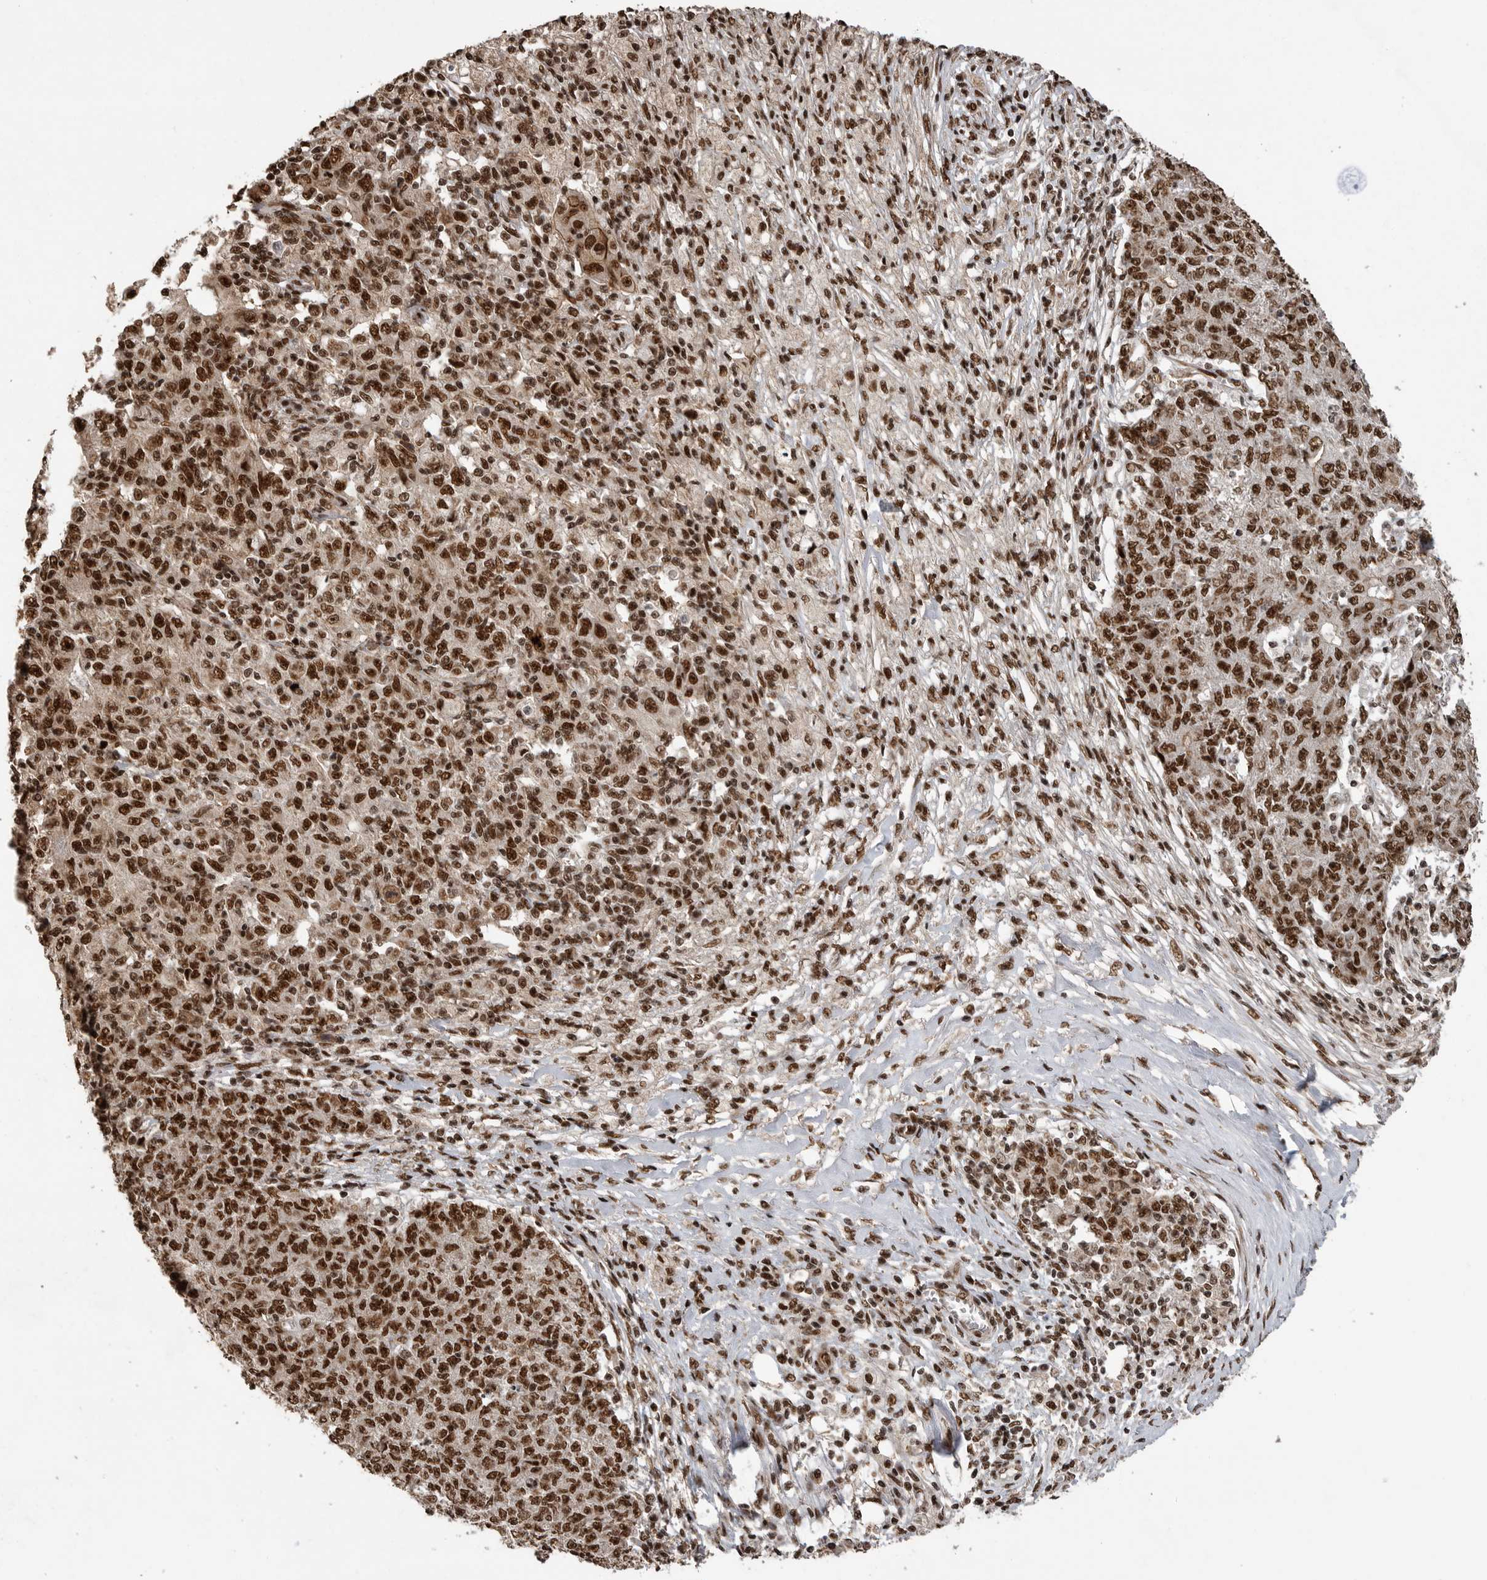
{"staining": {"intensity": "strong", "quantity": ">75%", "location": "nuclear"}, "tissue": "ovarian cancer", "cell_type": "Tumor cells", "image_type": "cancer", "snomed": [{"axis": "morphology", "description": "Carcinoma, endometroid"}, {"axis": "topography", "description": "Ovary"}], "caption": "Strong nuclear protein expression is identified in approximately >75% of tumor cells in endometroid carcinoma (ovarian).", "gene": "PPP1R8", "patient": {"sex": "female", "age": 42}}